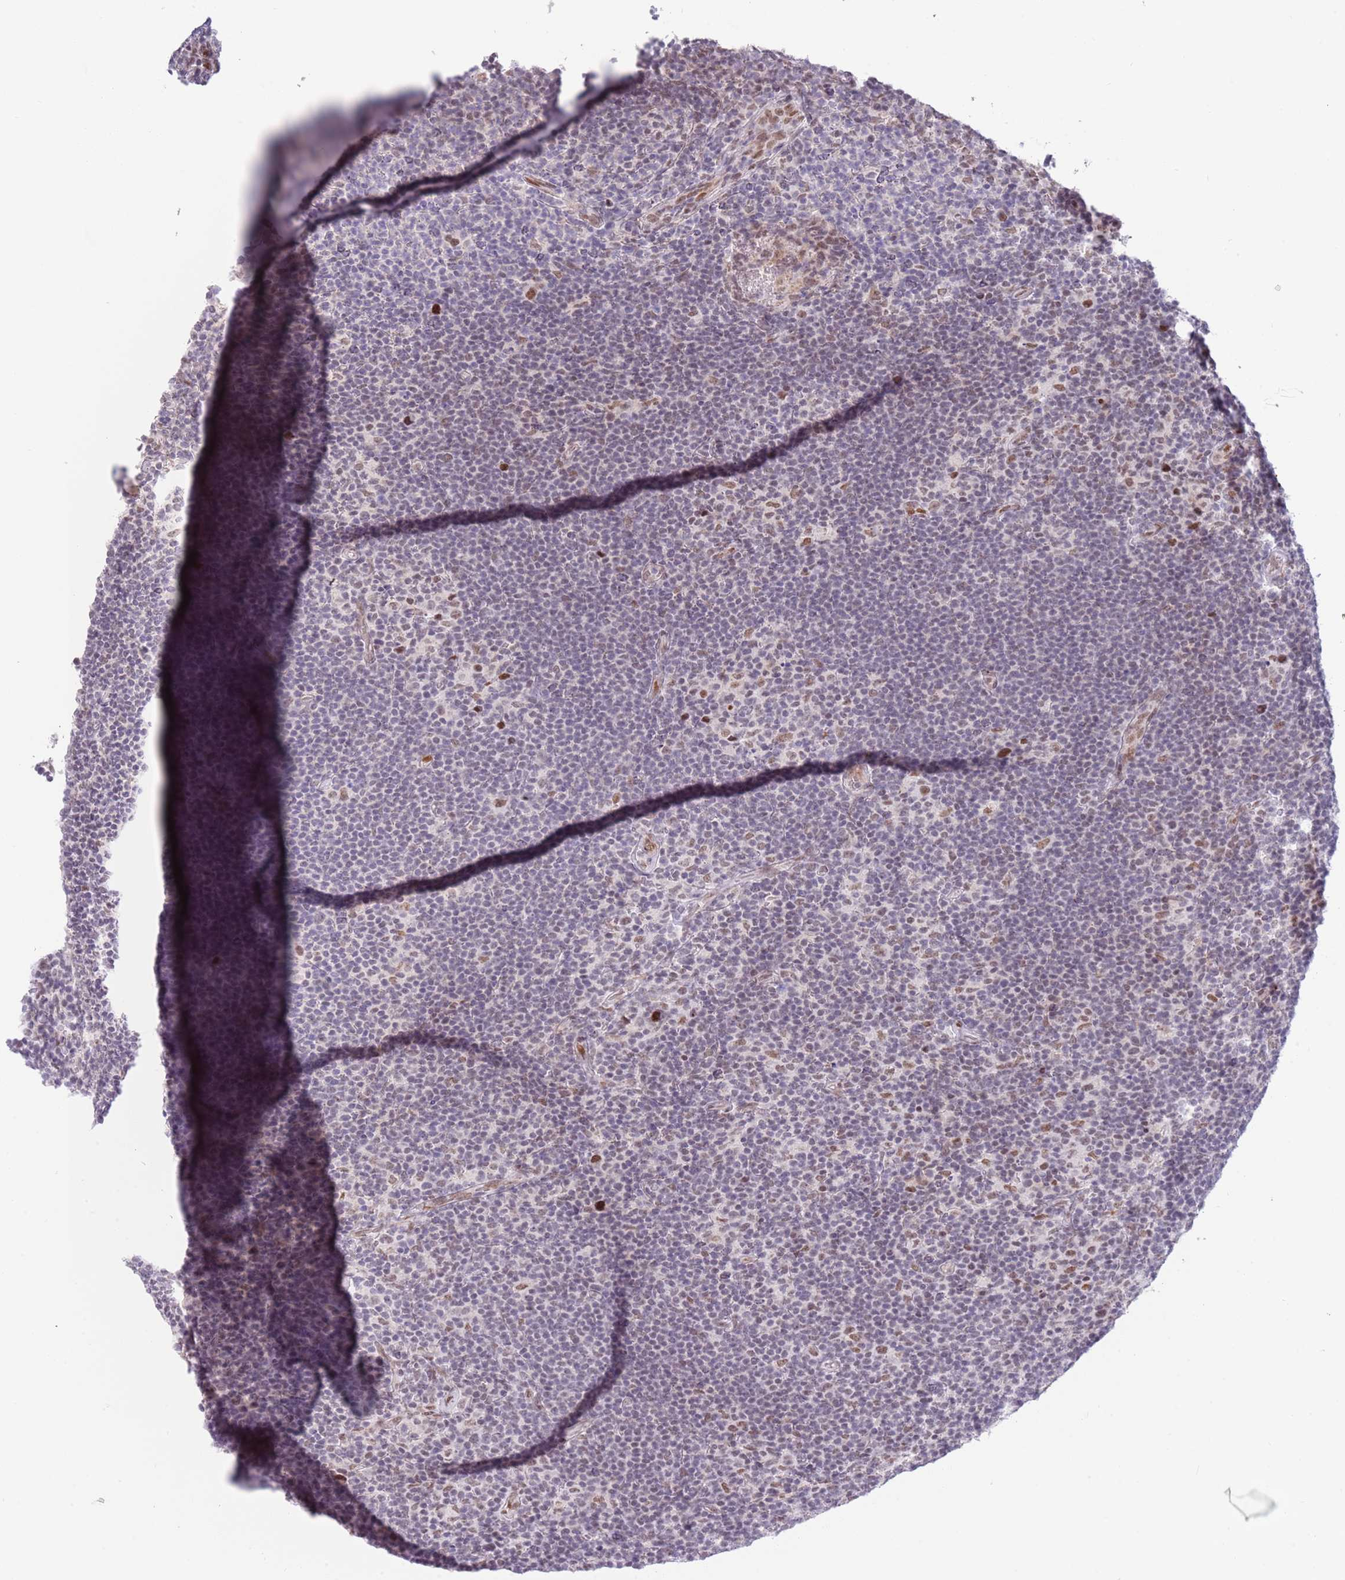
{"staining": {"intensity": "moderate", "quantity": ">75%", "location": "nuclear"}, "tissue": "lymphoma", "cell_type": "Tumor cells", "image_type": "cancer", "snomed": [{"axis": "morphology", "description": "Hodgkin's disease, NOS"}, {"axis": "topography", "description": "Lymph node"}], "caption": "Lymphoma was stained to show a protein in brown. There is medium levels of moderate nuclear positivity in approximately >75% of tumor cells.", "gene": "ZNF382", "patient": {"sex": "female", "age": 57}}